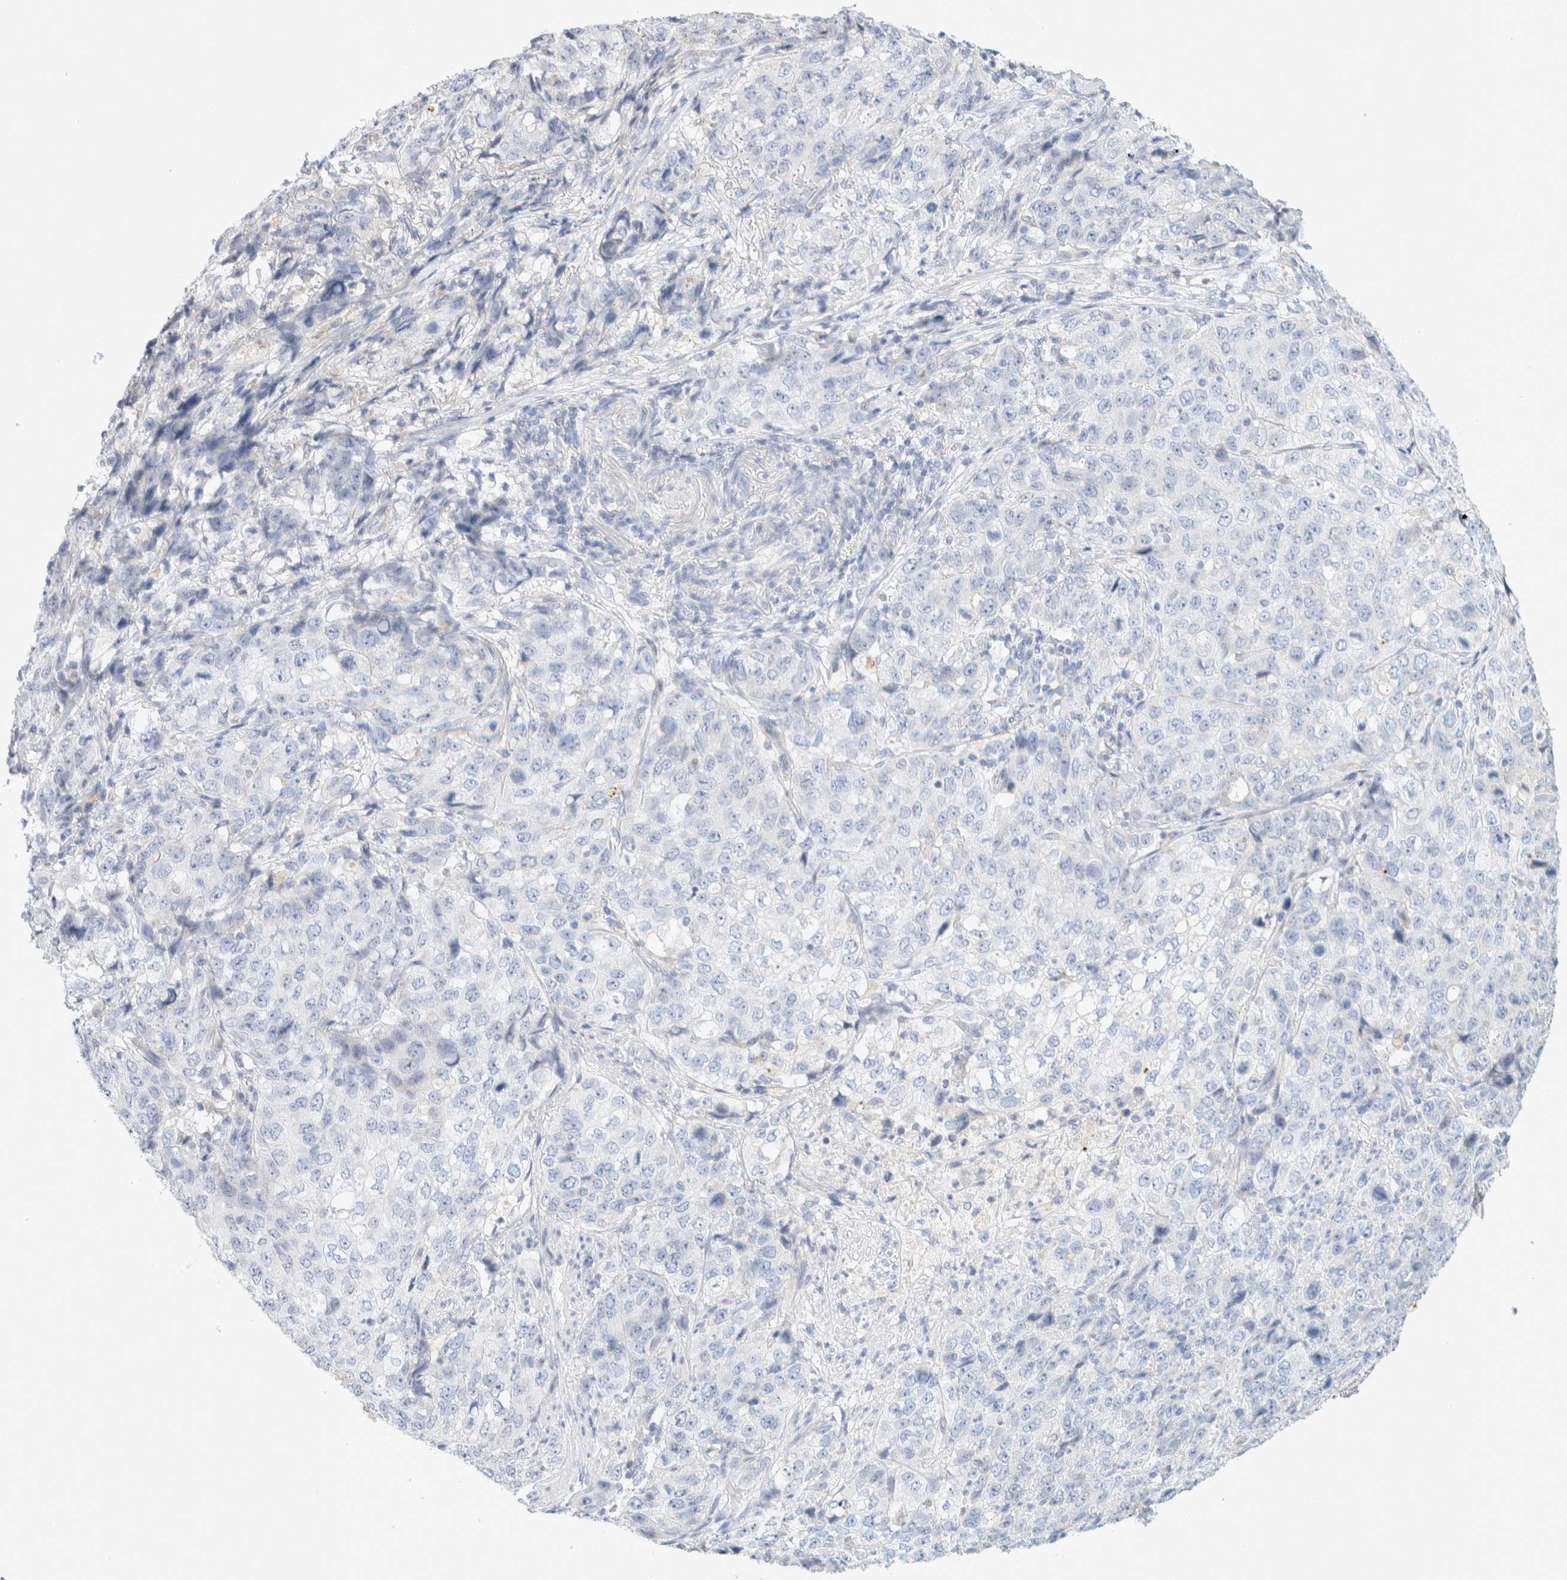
{"staining": {"intensity": "negative", "quantity": "none", "location": "none"}, "tissue": "stomach cancer", "cell_type": "Tumor cells", "image_type": "cancer", "snomed": [{"axis": "morphology", "description": "Adenocarcinoma, NOS"}, {"axis": "topography", "description": "Stomach"}], "caption": "This is an immunohistochemistry (IHC) micrograph of stomach cancer. There is no staining in tumor cells.", "gene": "HEXD", "patient": {"sex": "male", "age": 48}}